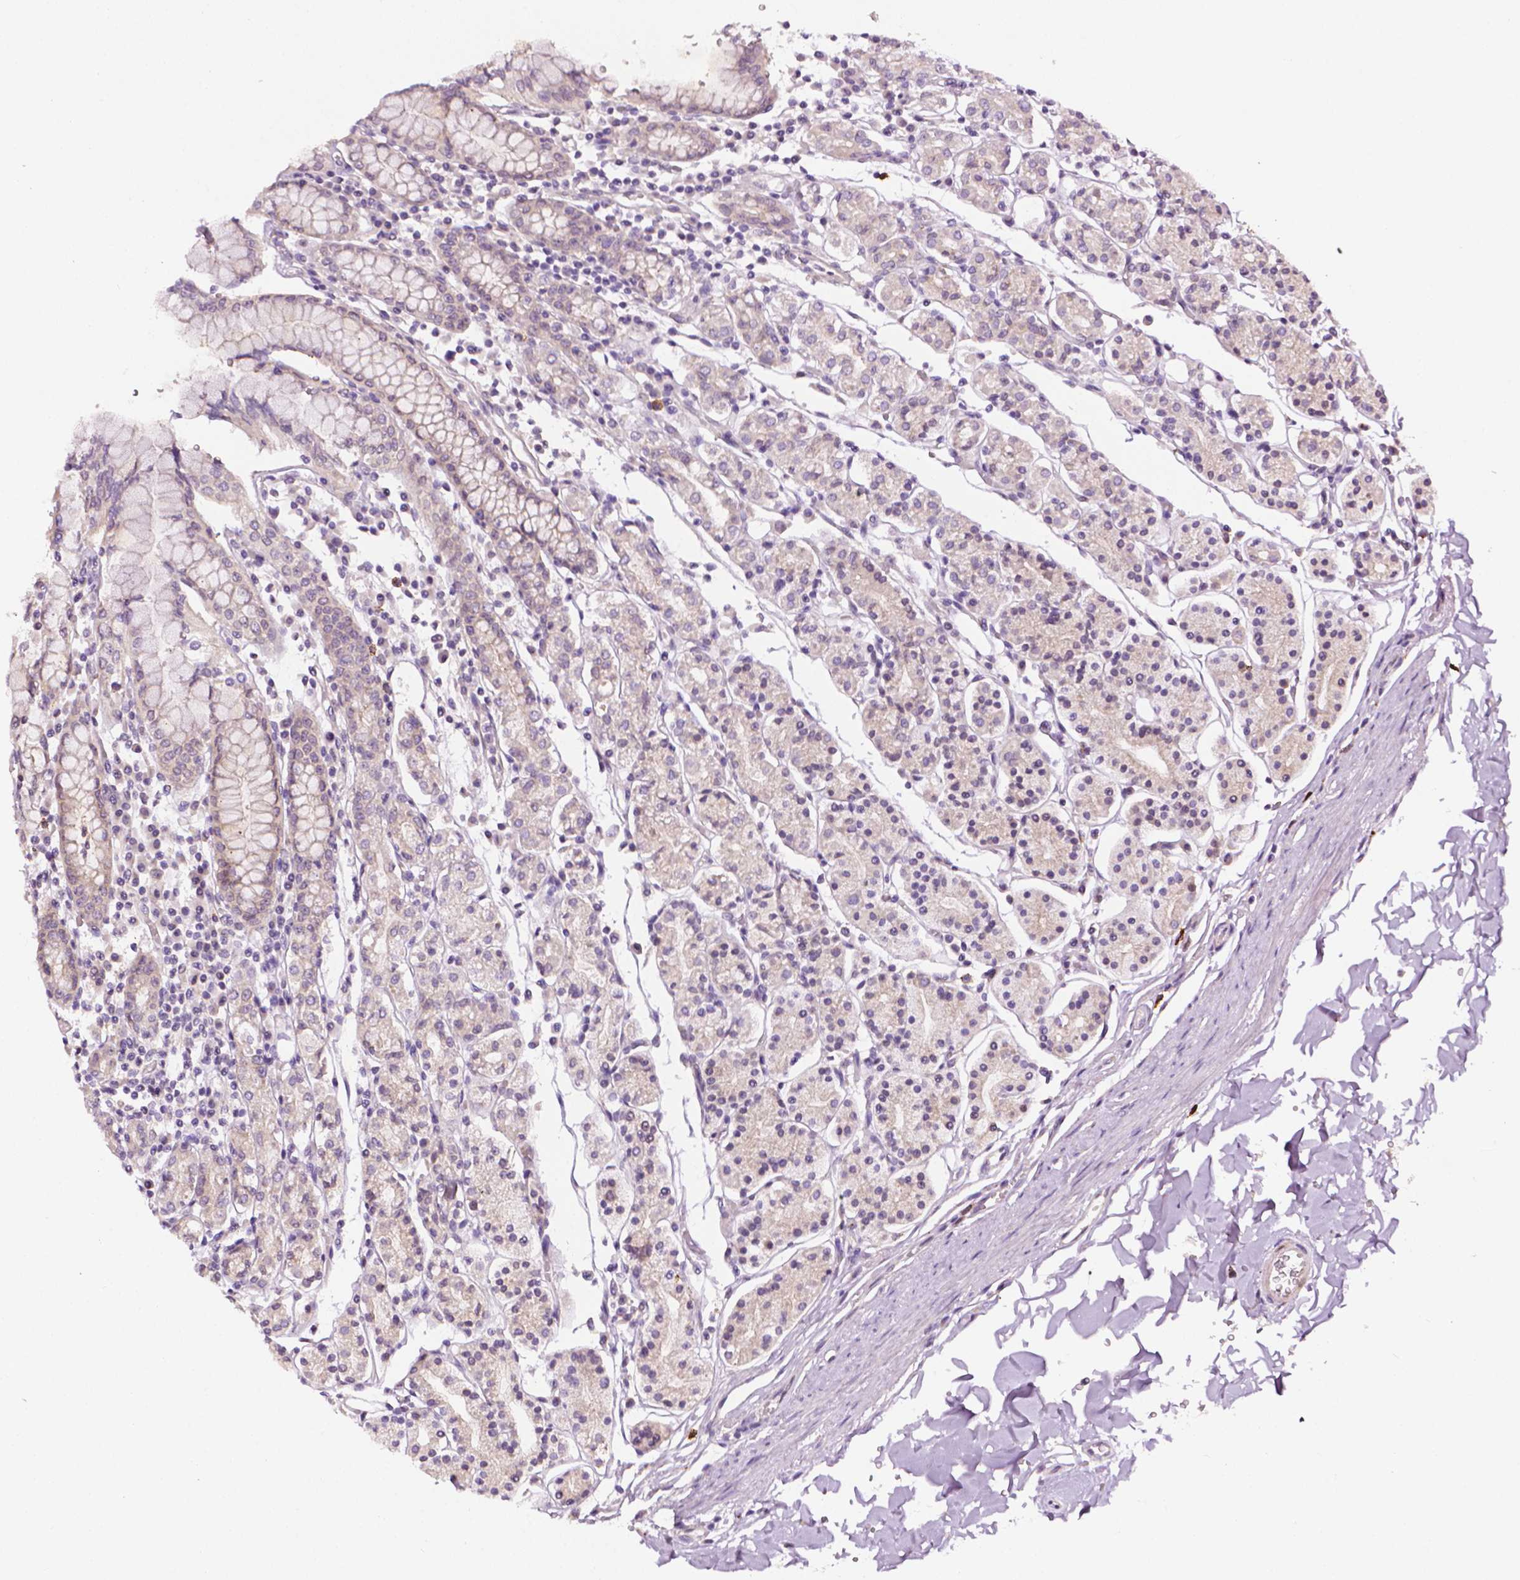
{"staining": {"intensity": "negative", "quantity": "none", "location": "none"}, "tissue": "stomach", "cell_type": "Glandular cells", "image_type": "normal", "snomed": [{"axis": "morphology", "description": "Normal tissue, NOS"}, {"axis": "topography", "description": "Stomach, upper"}, {"axis": "topography", "description": "Stomach"}], "caption": "An immunohistochemistry (IHC) micrograph of unremarkable stomach is shown. There is no staining in glandular cells of stomach. The staining is performed using DAB brown chromogen with nuclei counter-stained in using hematoxylin.", "gene": "MCOLN3", "patient": {"sex": "male", "age": 62}}